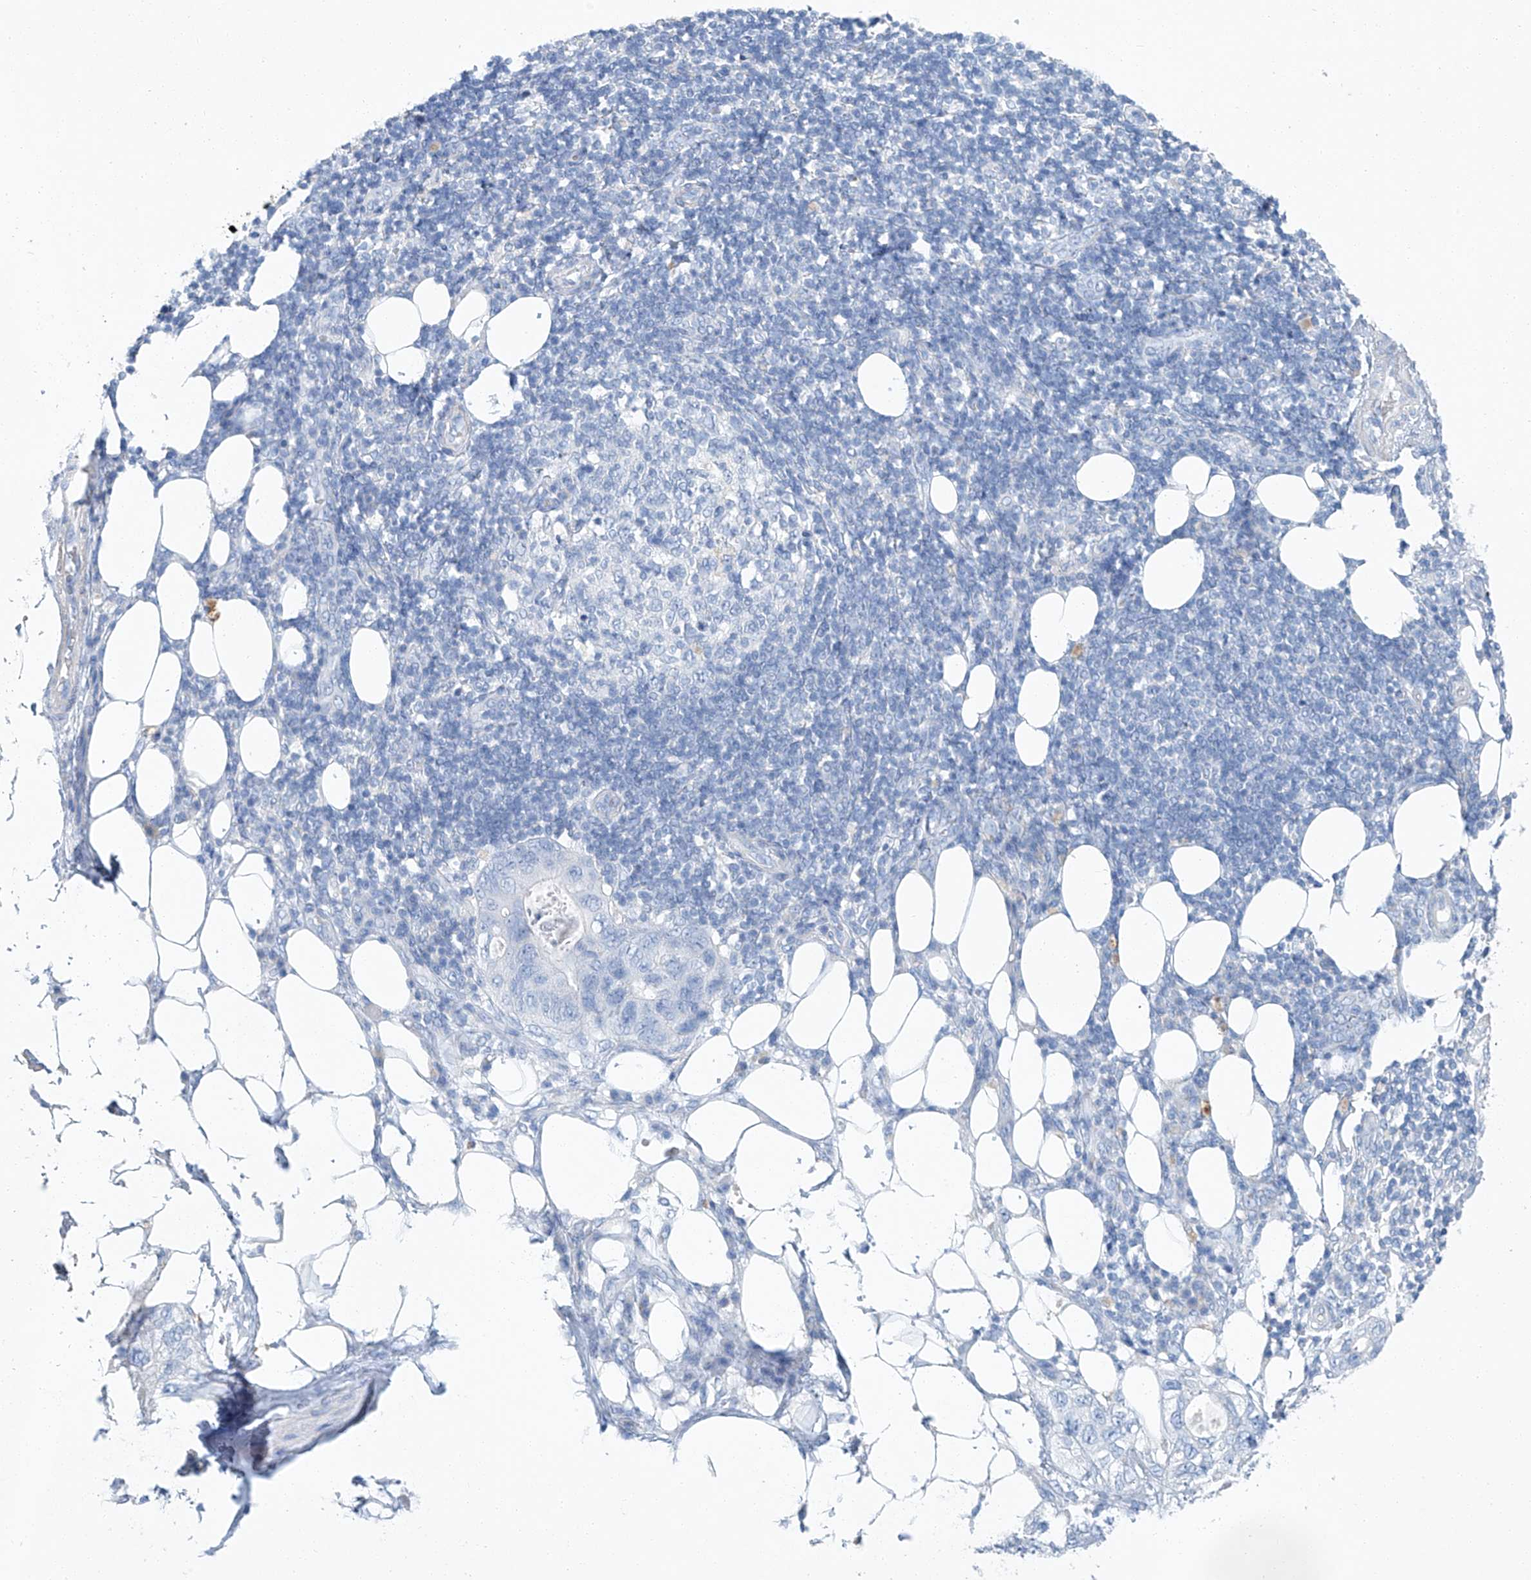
{"staining": {"intensity": "negative", "quantity": "none", "location": "none"}, "tissue": "stomach cancer", "cell_type": "Tumor cells", "image_type": "cancer", "snomed": [{"axis": "morphology", "description": "Adenocarcinoma, NOS"}, {"axis": "topography", "description": "Stomach"}], "caption": "Immunohistochemical staining of human stomach adenocarcinoma reveals no significant expression in tumor cells. (Brightfield microscopy of DAB immunohistochemistry at high magnification).", "gene": "C1orf87", "patient": {"sex": "female", "age": 89}}